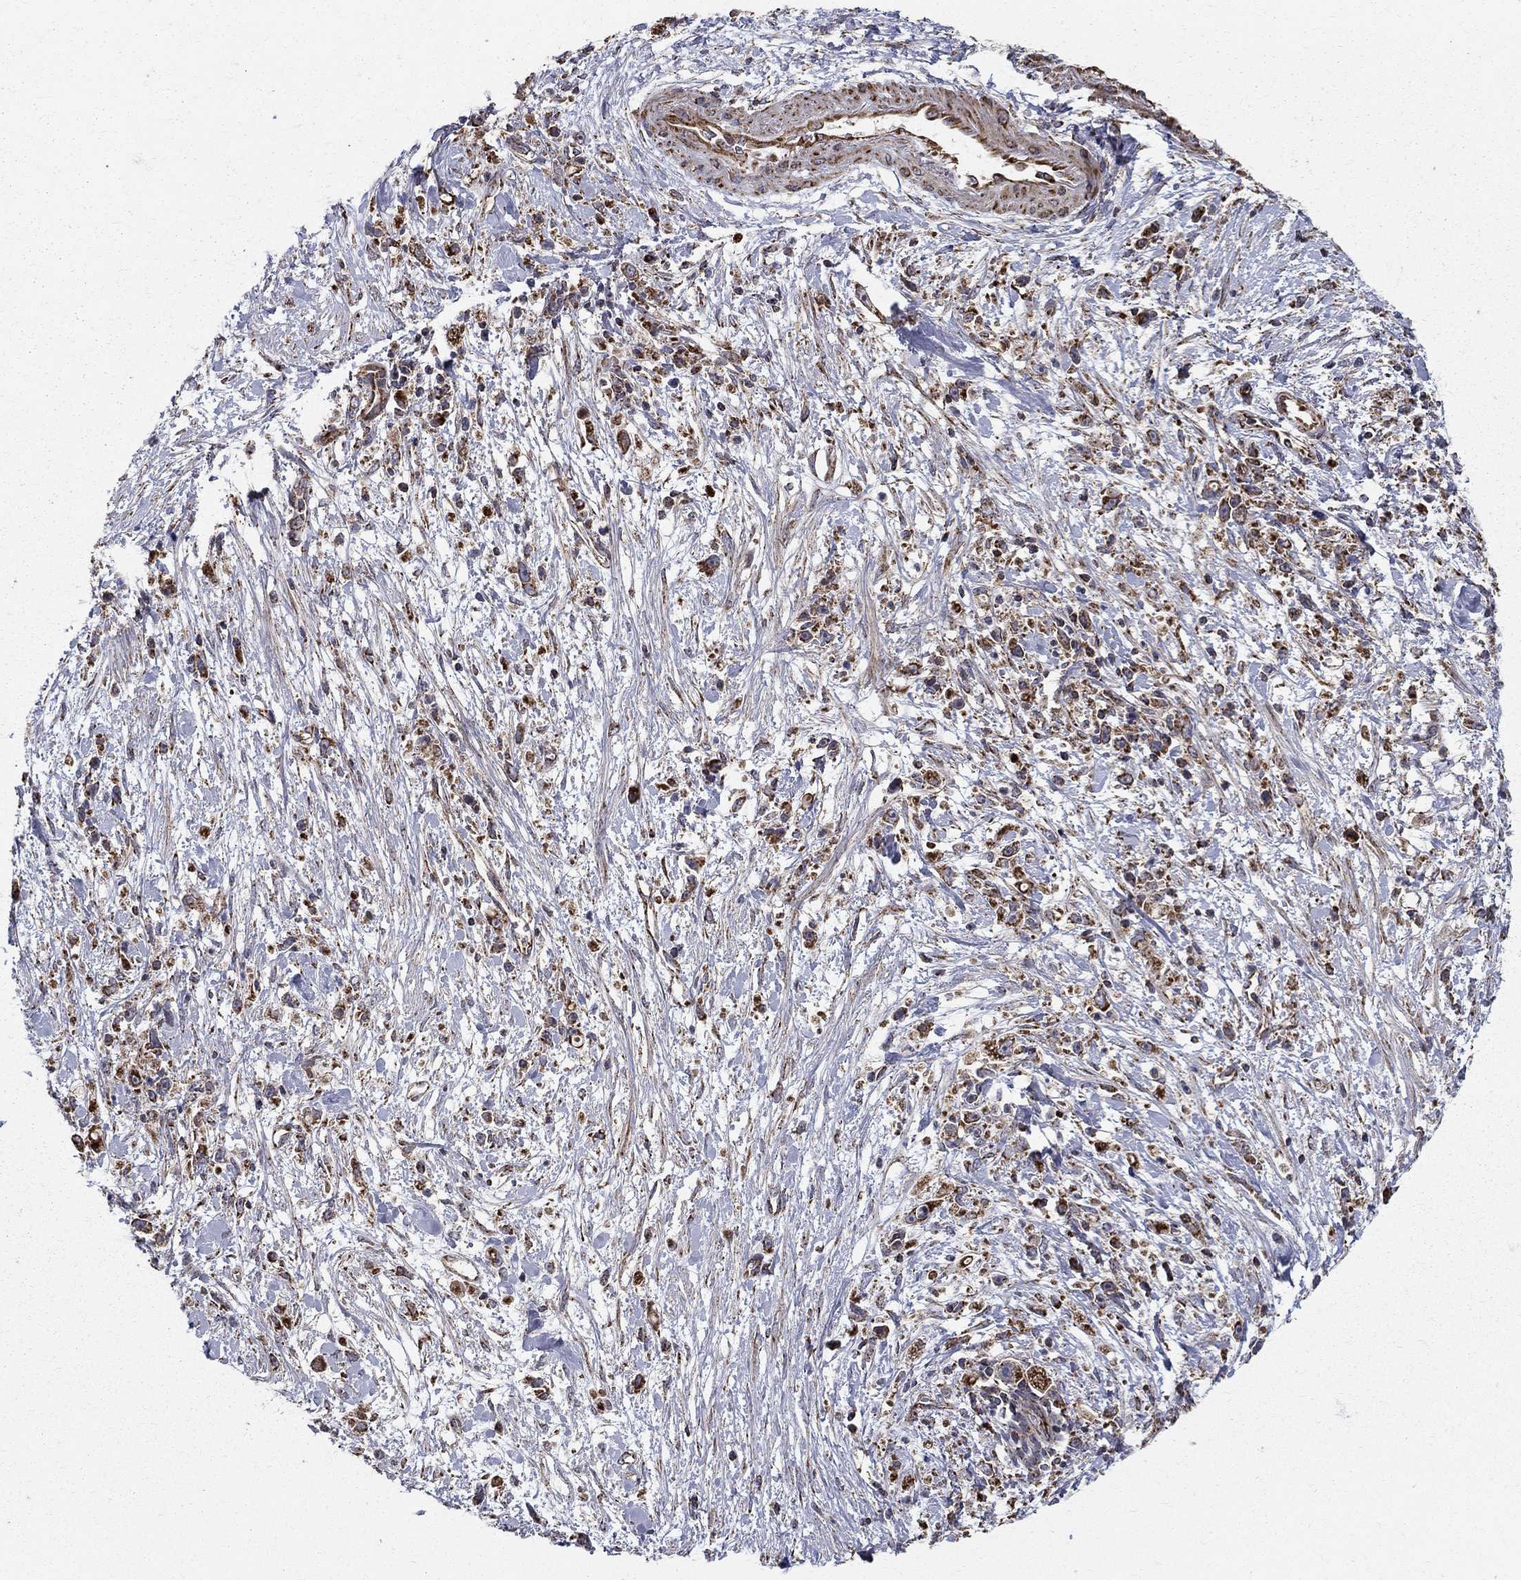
{"staining": {"intensity": "strong", "quantity": "25%-75%", "location": "cytoplasmic/membranous"}, "tissue": "stomach cancer", "cell_type": "Tumor cells", "image_type": "cancer", "snomed": [{"axis": "morphology", "description": "Adenocarcinoma, NOS"}, {"axis": "topography", "description": "Stomach"}], "caption": "Brown immunohistochemical staining in human stomach cancer displays strong cytoplasmic/membranous expression in about 25%-75% of tumor cells.", "gene": "NDUFS8", "patient": {"sex": "female", "age": 59}}